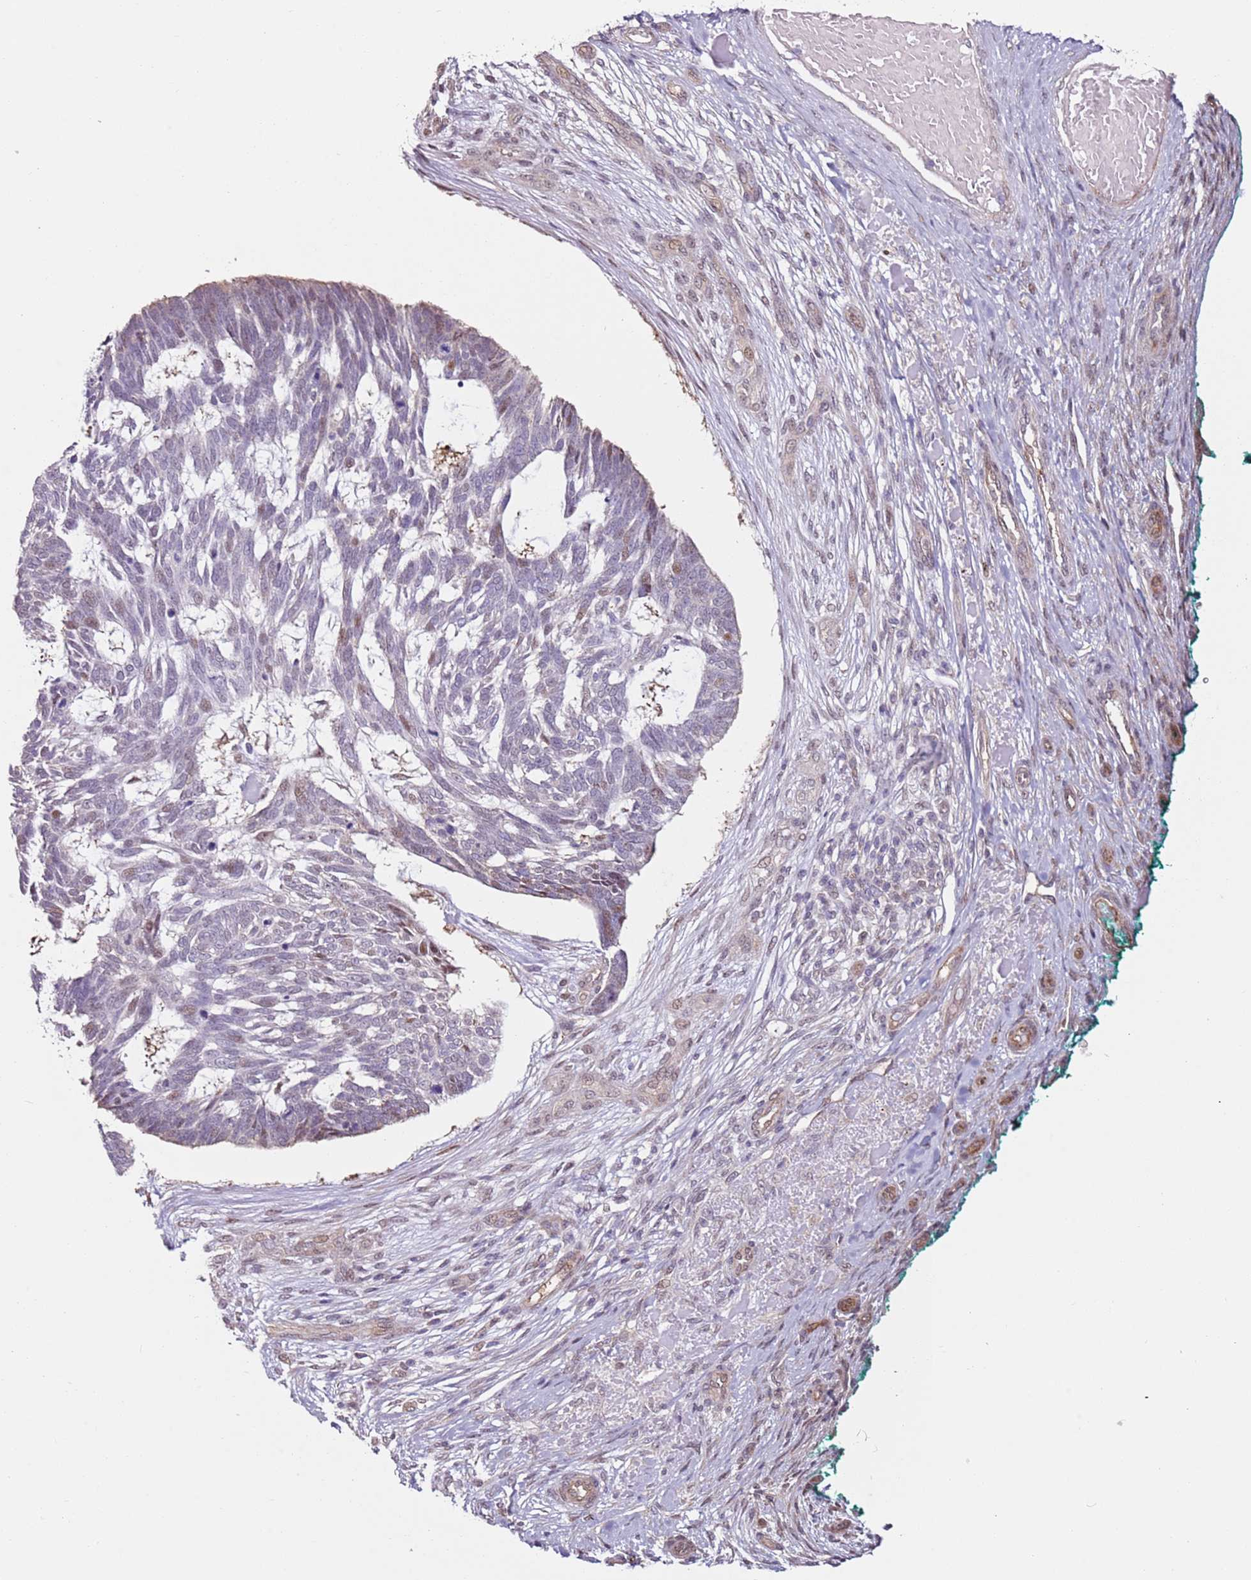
{"staining": {"intensity": "weak", "quantity": "<25%", "location": "nuclear"}, "tissue": "skin cancer", "cell_type": "Tumor cells", "image_type": "cancer", "snomed": [{"axis": "morphology", "description": "Basal cell carcinoma"}, {"axis": "topography", "description": "Skin"}], "caption": "This is an IHC image of human skin cancer (basal cell carcinoma). There is no expression in tumor cells.", "gene": "PSMD4", "patient": {"sex": "male", "age": 88}}